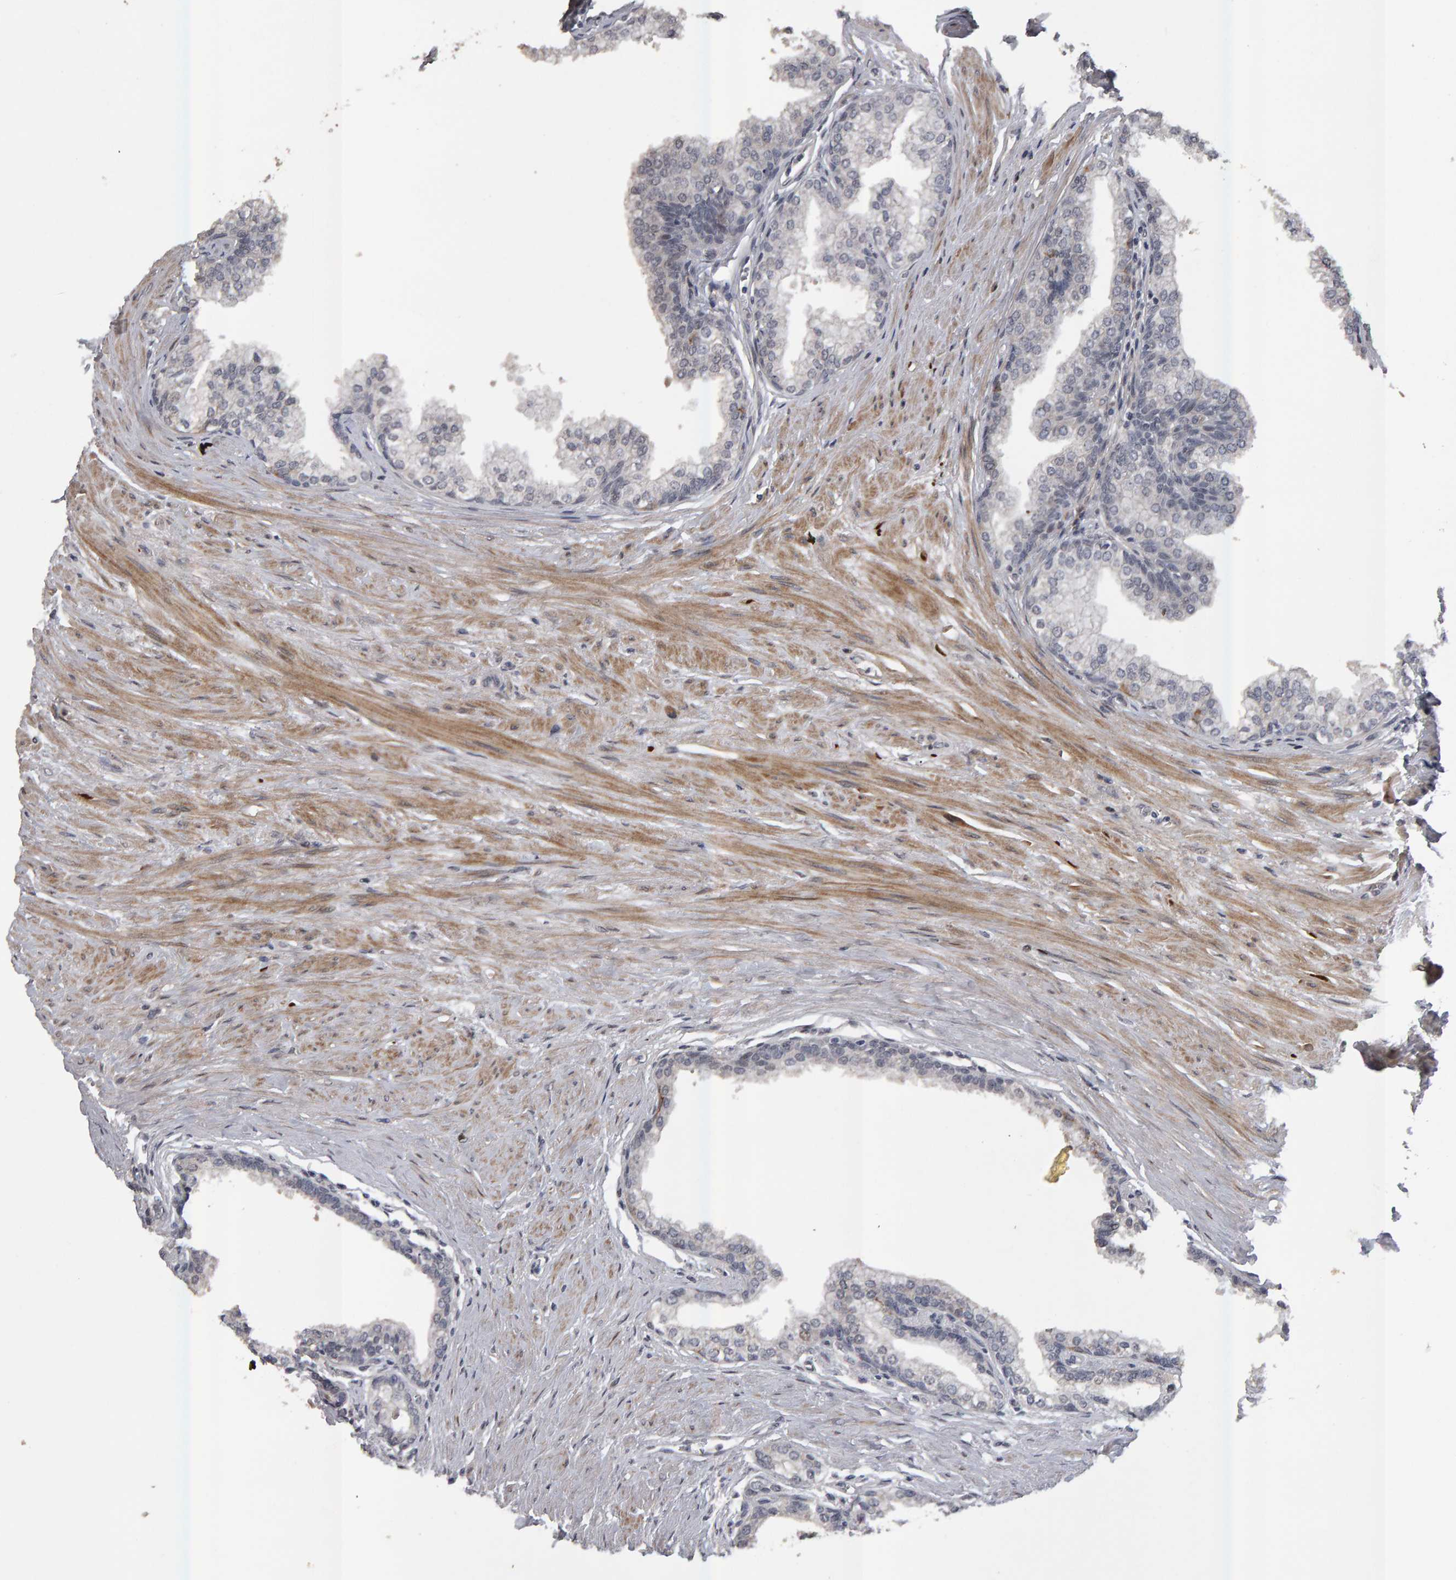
{"staining": {"intensity": "strong", "quantity": "<25%", "location": "cytoplasmic/membranous"}, "tissue": "prostate", "cell_type": "Glandular cells", "image_type": "normal", "snomed": [{"axis": "morphology", "description": "Normal tissue, NOS"}, {"axis": "morphology", "description": "Urothelial carcinoma, Low grade"}, {"axis": "topography", "description": "Urinary bladder"}, {"axis": "topography", "description": "Prostate"}], "caption": "High-power microscopy captured an IHC photomicrograph of unremarkable prostate, revealing strong cytoplasmic/membranous positivity in approximately <25% of glandular cells.", "gene": "IPO8", "patient": {"sex": "male", "age": 60}}